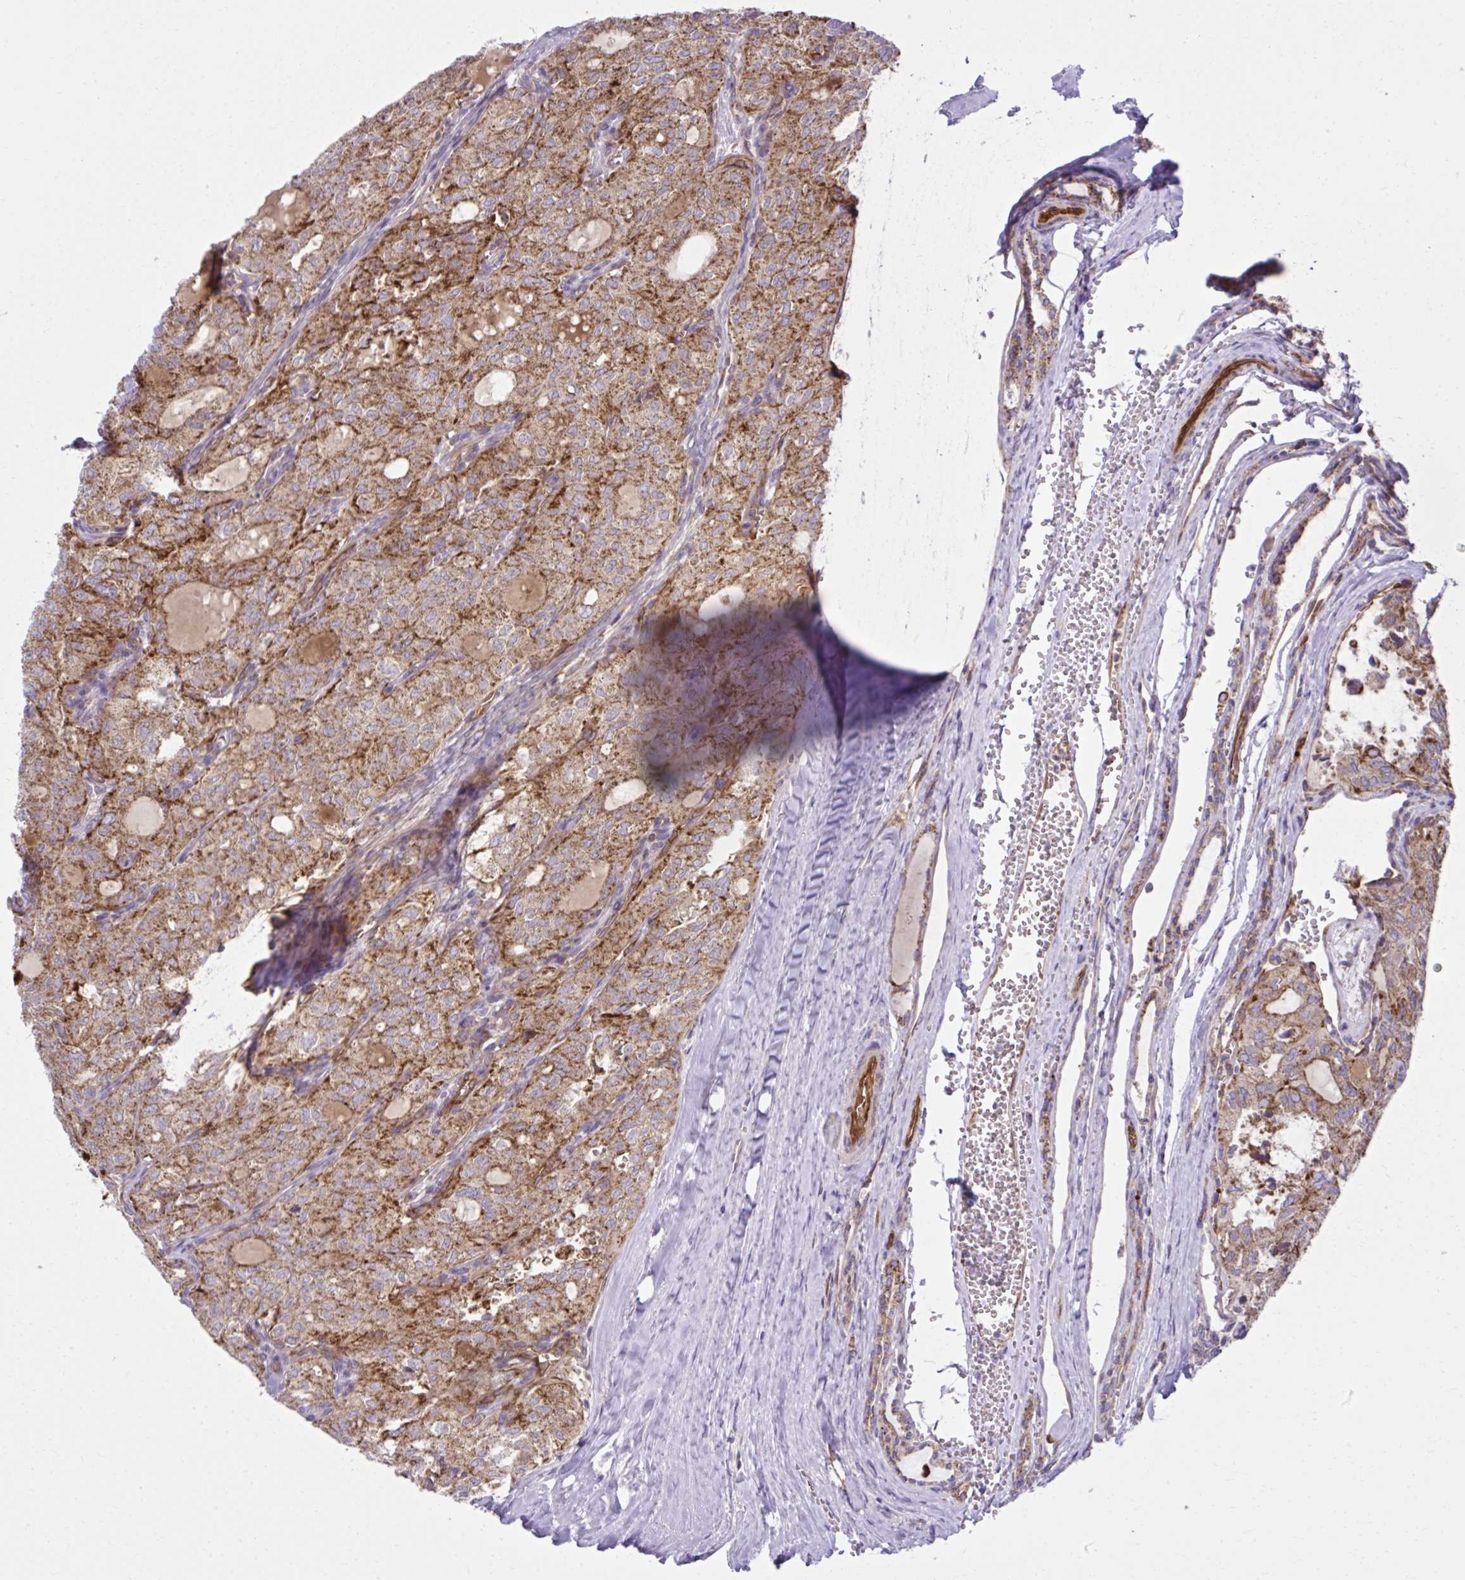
{"staining": {"intensity": "moderate", "quantity": ">75%", "location": "cytoplasmic/membranous"}, "tissue": "thyroid cancer", "cell_type": "Tumor cells", "image_type": "cancer", "snomed": [{"axis": "morphology", "description": "Follicular adenoma carcinoma, NOS"}, {"axis": "topography", "description": "Thyroid gland"}], "caption": "Protein expression analysis of human follicular adenoma carcinoma (thyroid) reveals moderate cytoplasmic/membranous positivity in about >75% of tumor cells.", "gene": "LIMS1", "patient": {"sex": "male", "age": 75}}